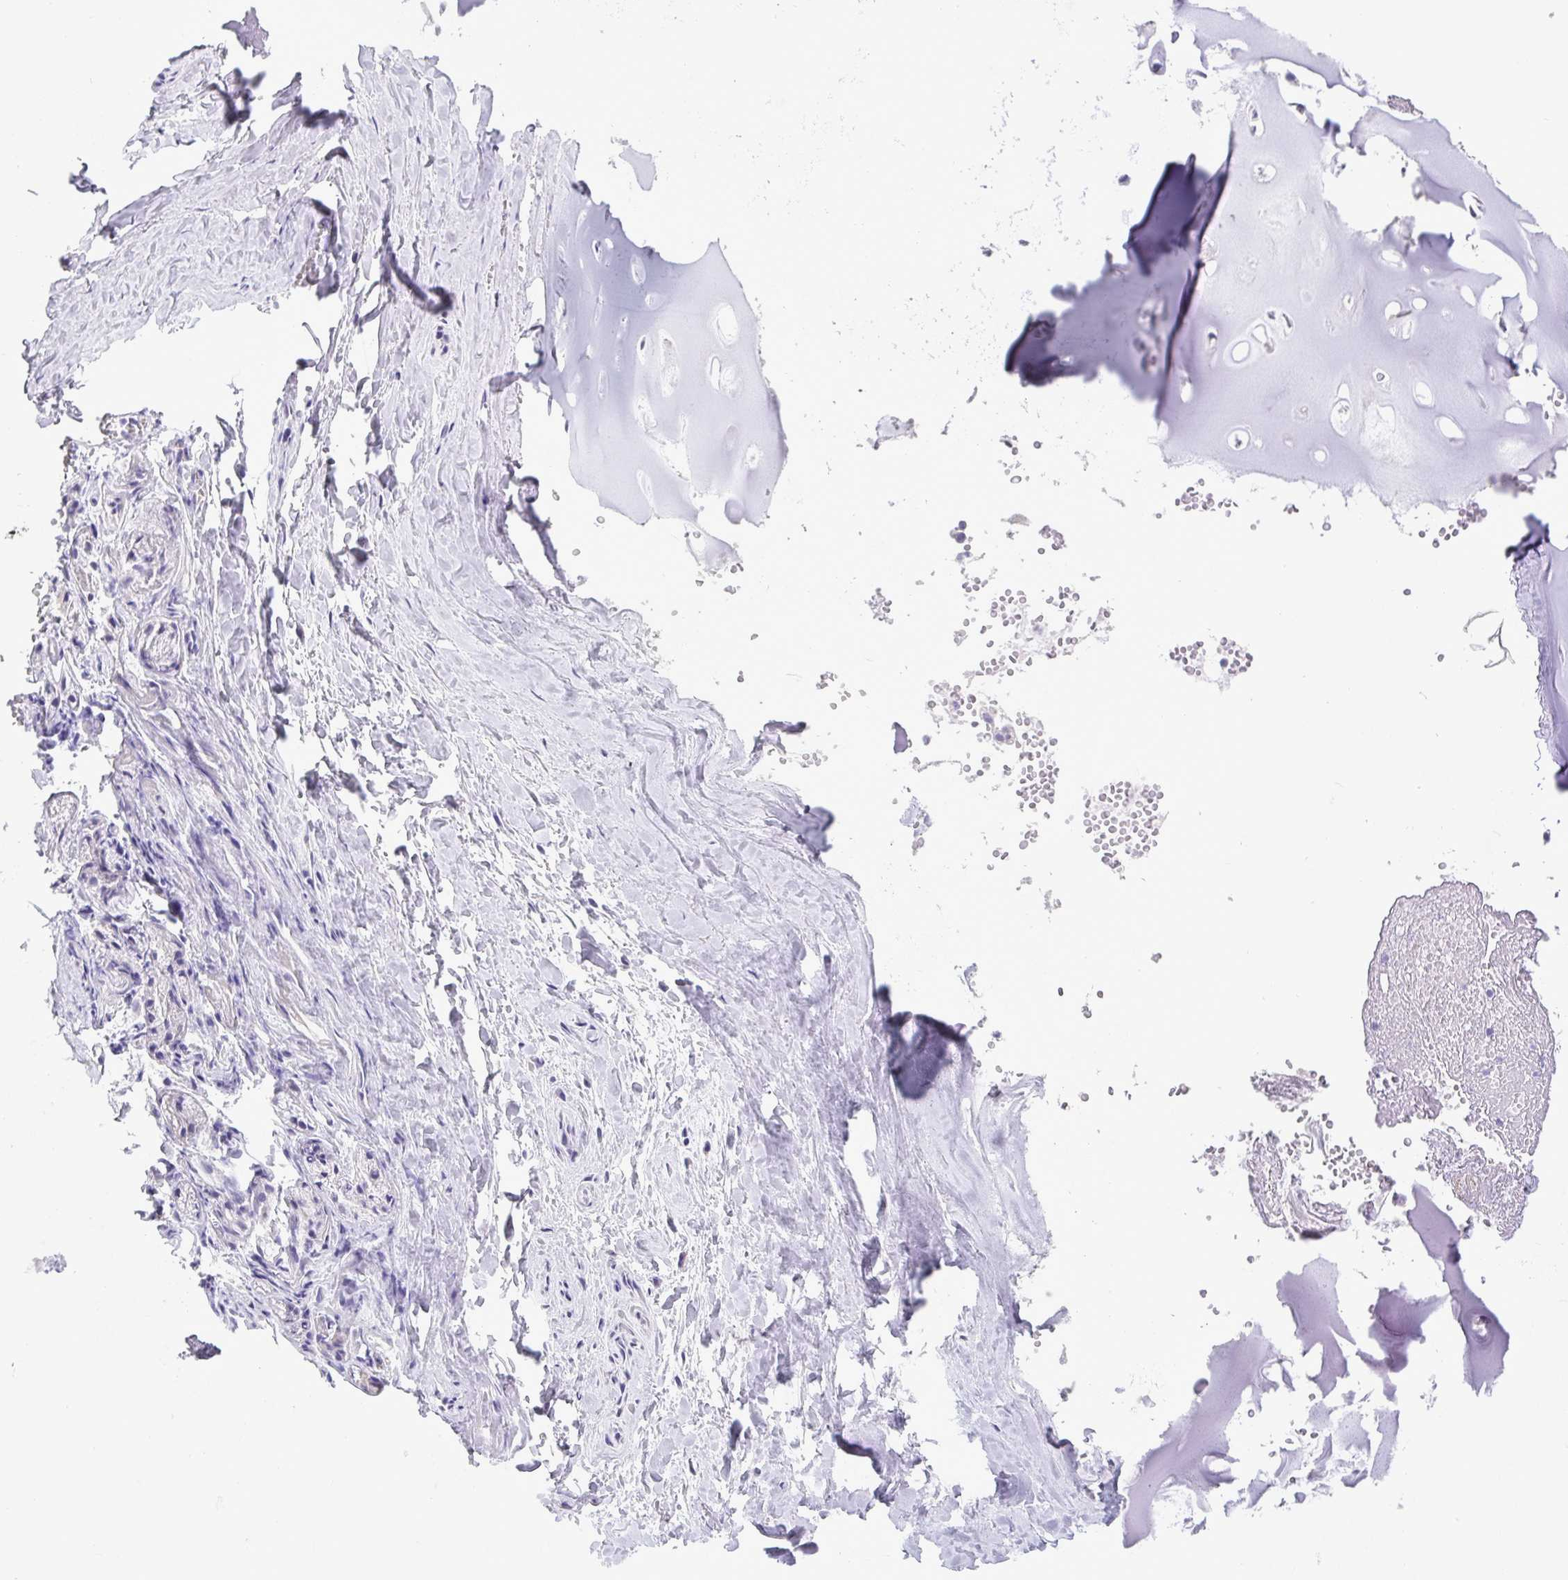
{"staining": {"intensity": "negative", "quantity": "none", "location": "none"}, "tissue": "adipose tissue", "cell_type": "Adipocytes", "image_type": "normal", "snomed": [{"axis": "morphology", "description": "Normal tissue, NOS"}, {"axis": "topography", "description": "Cartilage tissue"}, {"axis": "topography", "description": "Nasopharynx"}, {"axis": "topography", "description": "Thyroid gland"}], "caption": "Photomicrograph shows no protein expression in adipocytes of benign adipose tissue.", "gene": "C4orf33", "patient": {"sex": "male", "age": 63}}